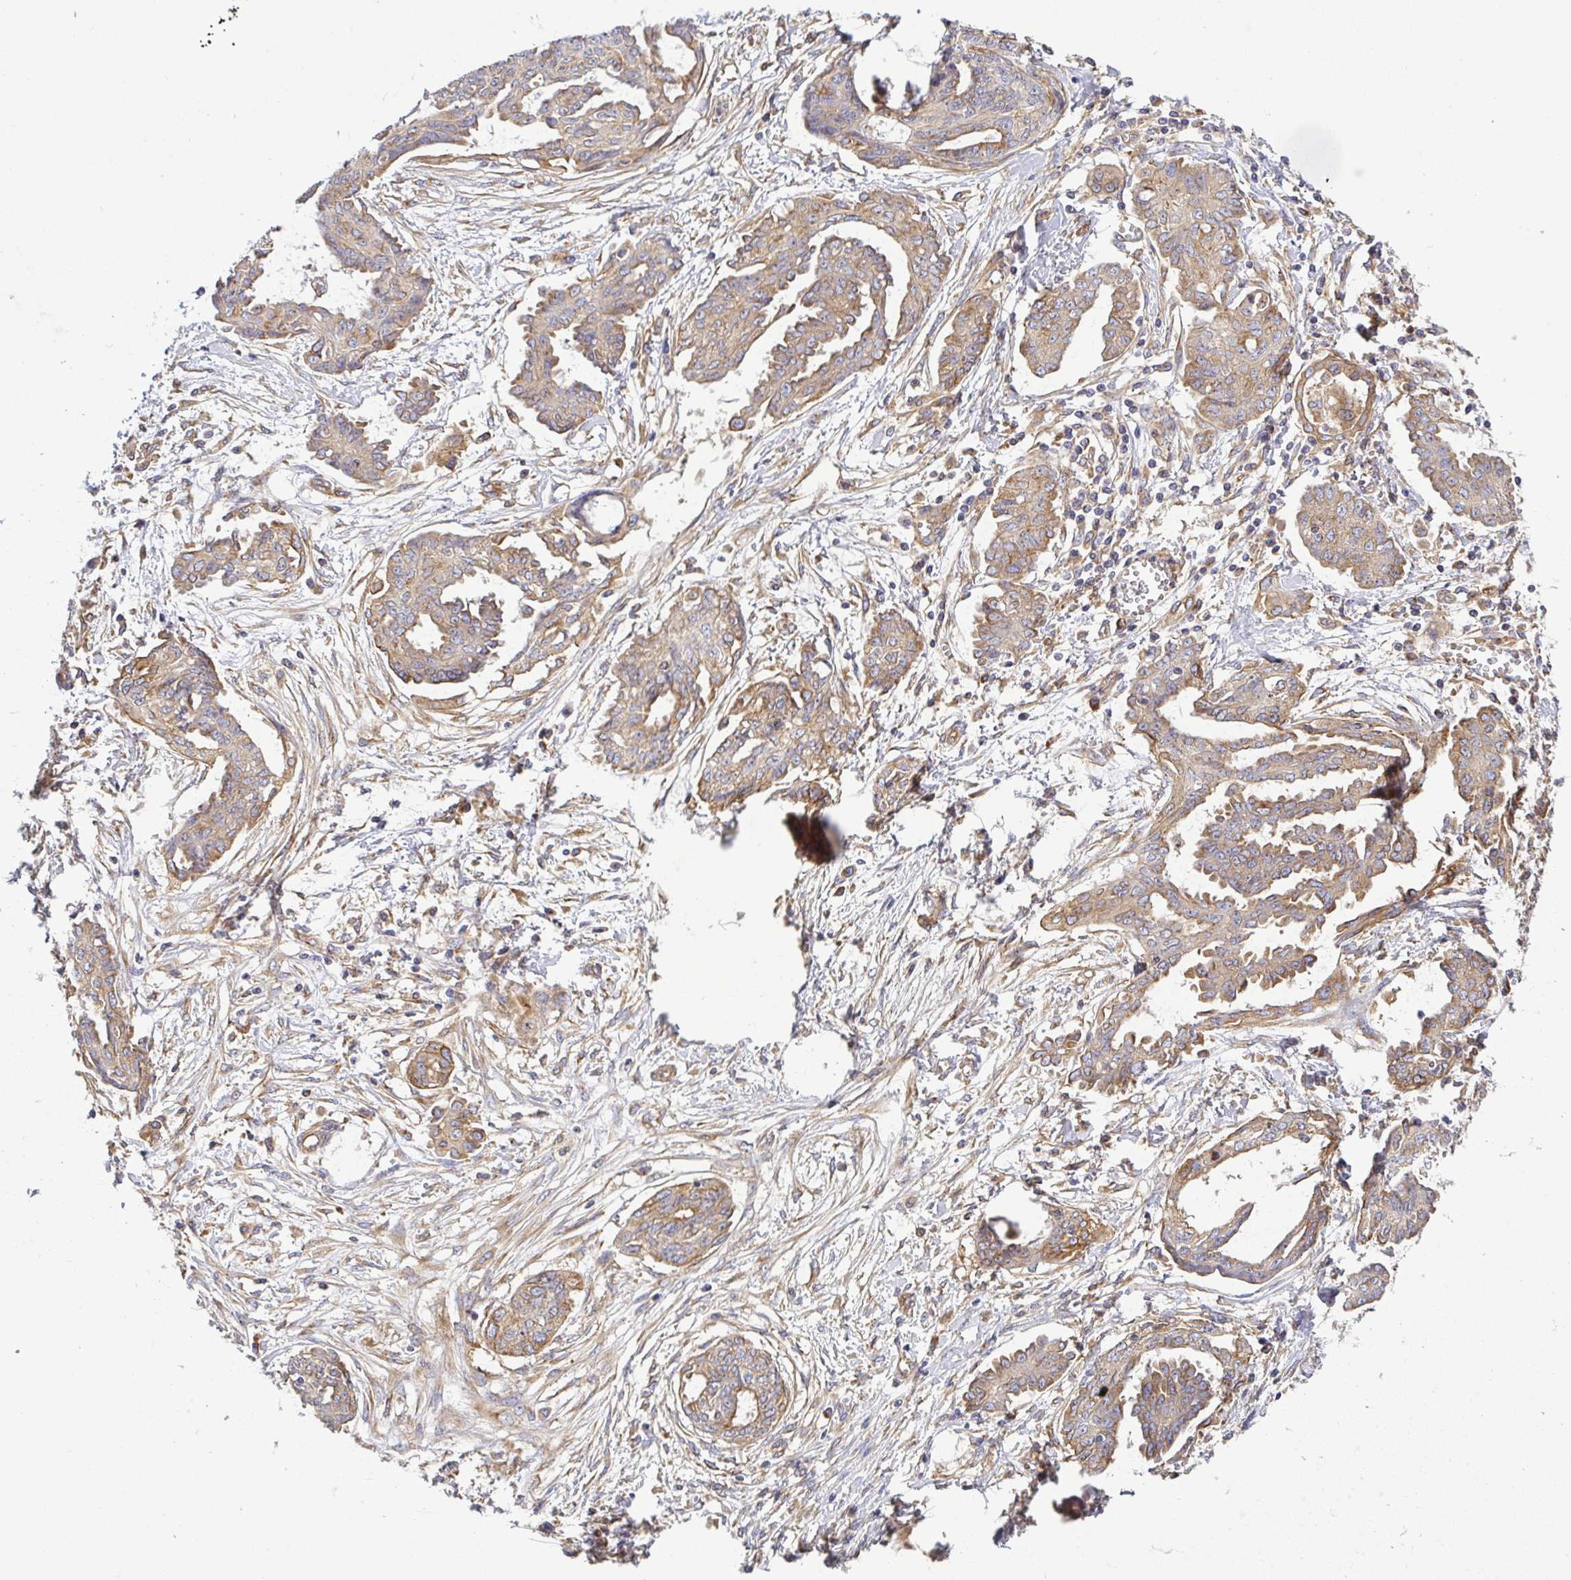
{"staining": {"intensity": "weak", "quantity": ">75%", "location": "cytoplasmic/membranous"}, "tissue": "ovarian cancer", "cell_type": "Tumor cells", "image_type": "cancer", "snomed": [{"axis": "morphology", "description": "Cystadenocarcinoma, serous, NOS"}, {"axis": "topography", "description": "Ovary"}], "caption": "This is an image of IHC staining of ovarian cancer, which shows weak positivity in the cytoplasmic/membranous of tumor cells.", "gene": "KIF5B", "patient": {"sex": "female", "age": 71}}